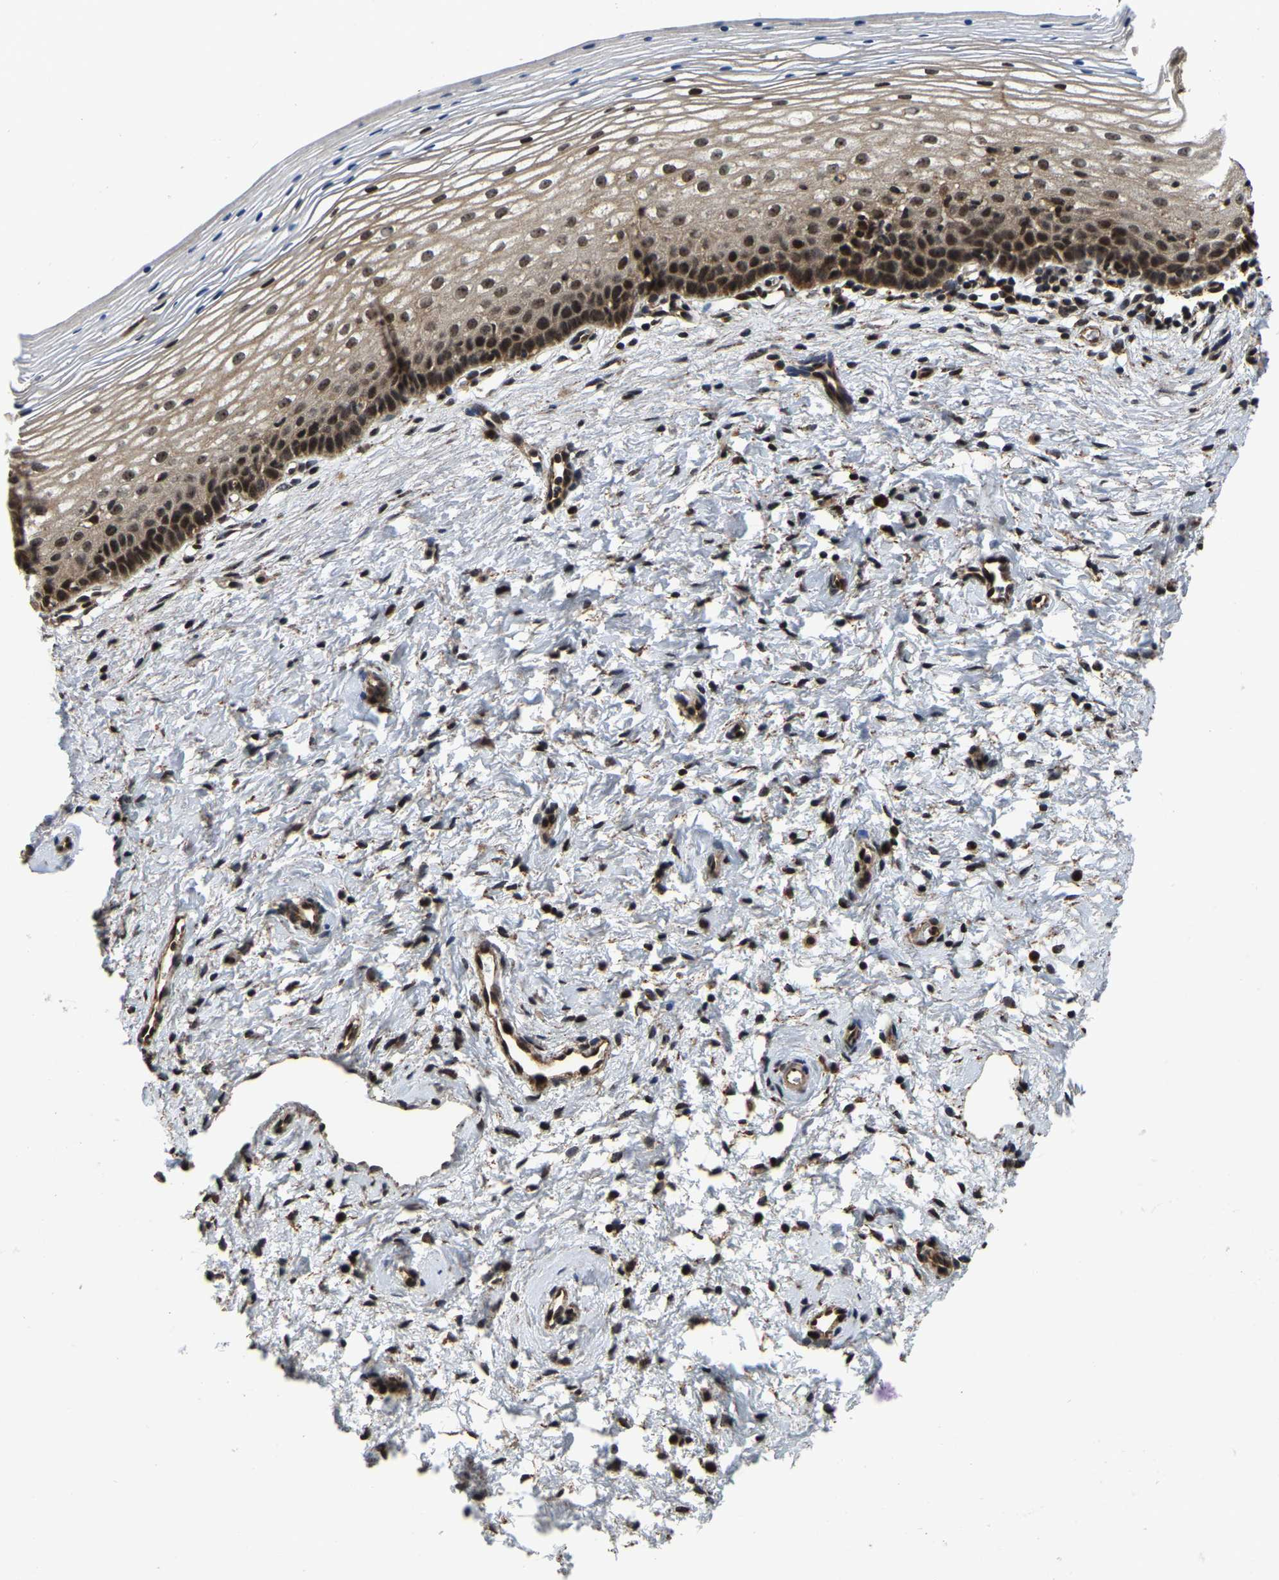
{"staining": {"intensity": "moderate", "quantity": ">75%", "location": "nuclear"}, "tissue": "cervix", "cell_type": "Glandular cells", "image_type": "normal", "snomed": [{"axis": "morphology", "description": "Normal tissue, NOS"}, {"axis": "topography", "description": "Cervix"}], "caption": "Immunohistochemistry (IHC) (DAB (3,3'-diaminobenzidine)) staining of benign cervix exhibits moderate nuclear protein positivity in about >75% of glandular cells.", "gene": "CIAO1", "patient": {"sex": "female", "age": 72}}